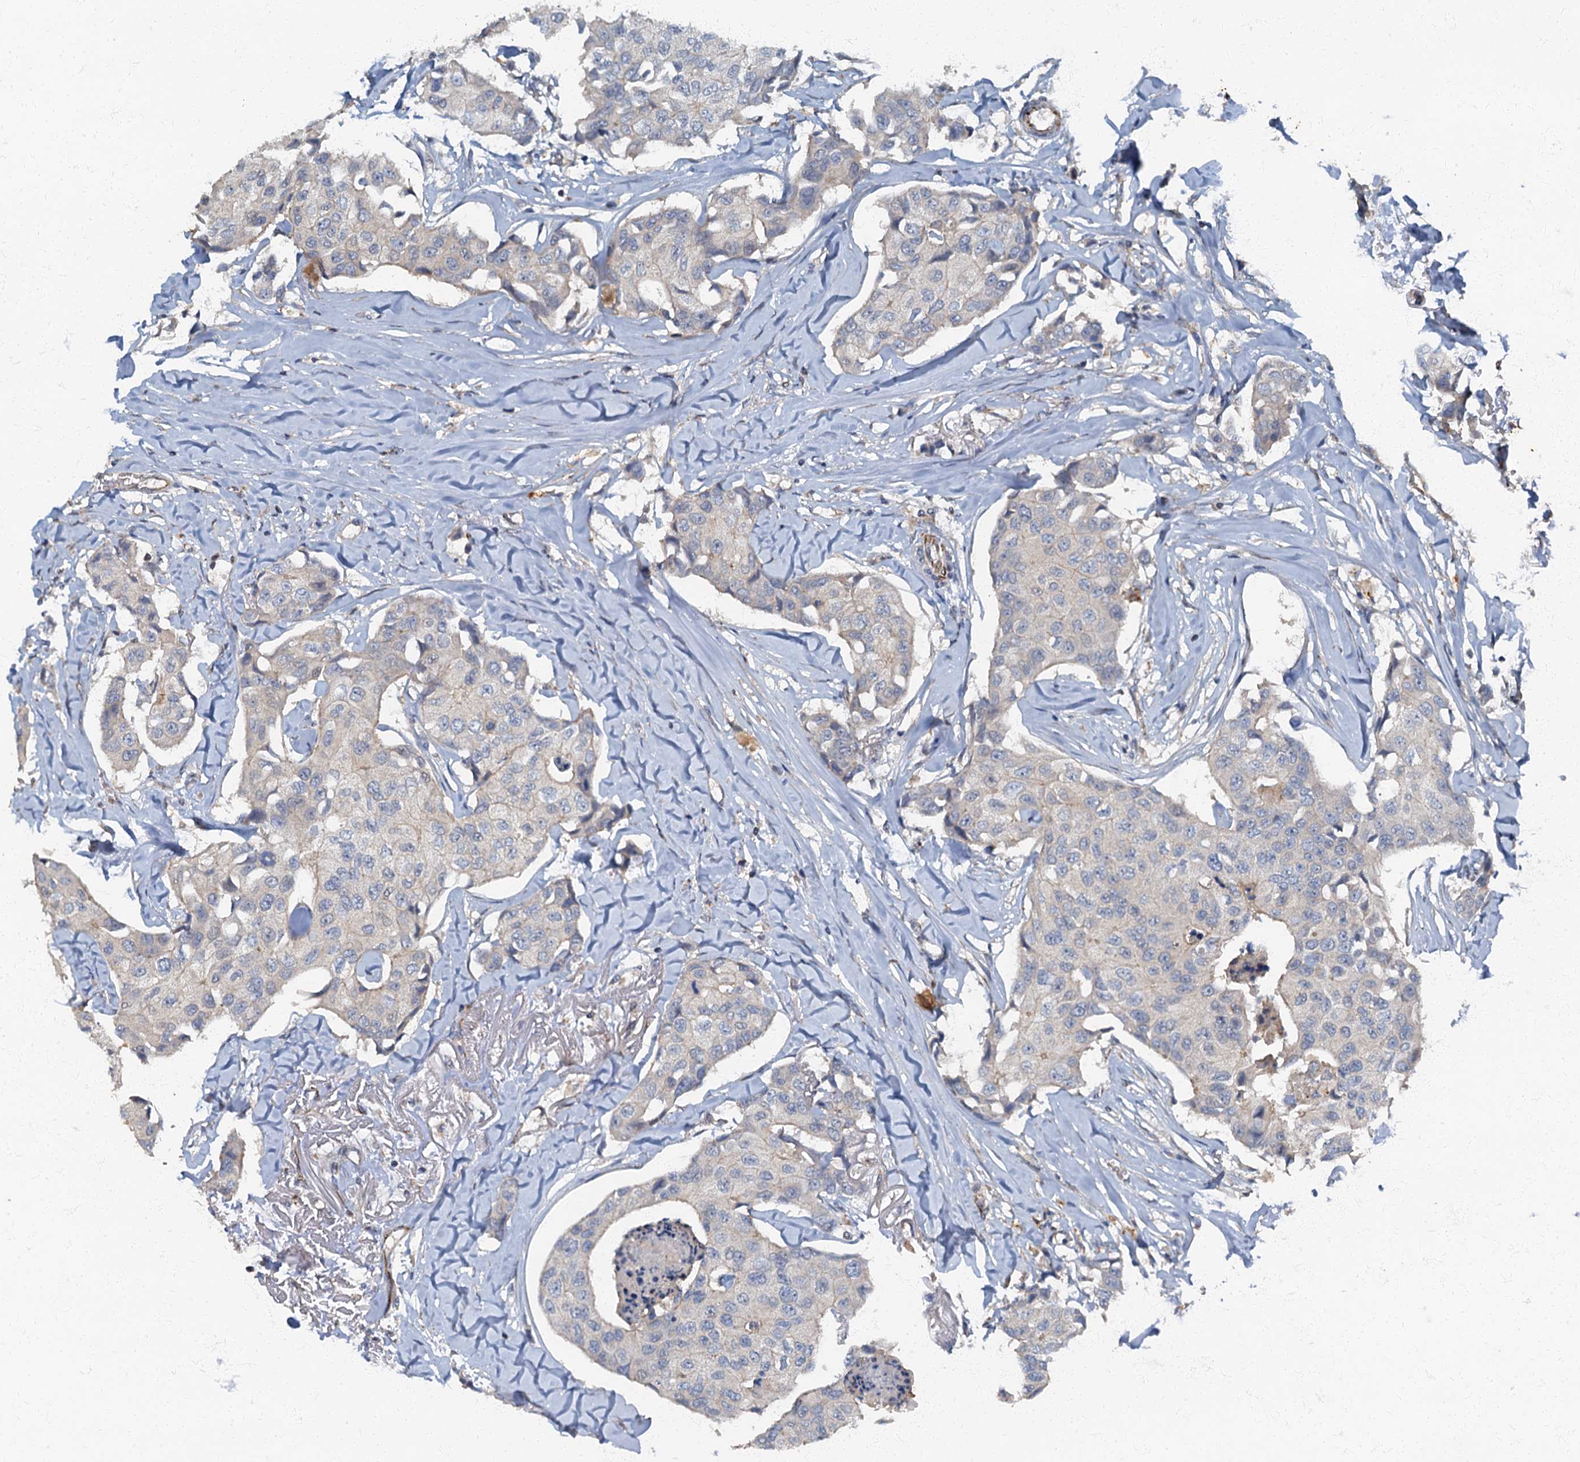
{"staining": {"intensity": "negative", "quantity": "none", "location": "none"}, "tissue": "breast cancer", "cell_type": "Tumor cells", "image_type": "cancer", "snomed": [{"axis": "morphology", "description": "Duct carcinoma"}, {"axis": "topography", "description": "Breast"}], "caption": "Tumor cells are negative for protein expression in human breast cancer (invasive ductal carcinoma).", "gene": "ARL11", "patient": {"sex": "female", "age": 80}}